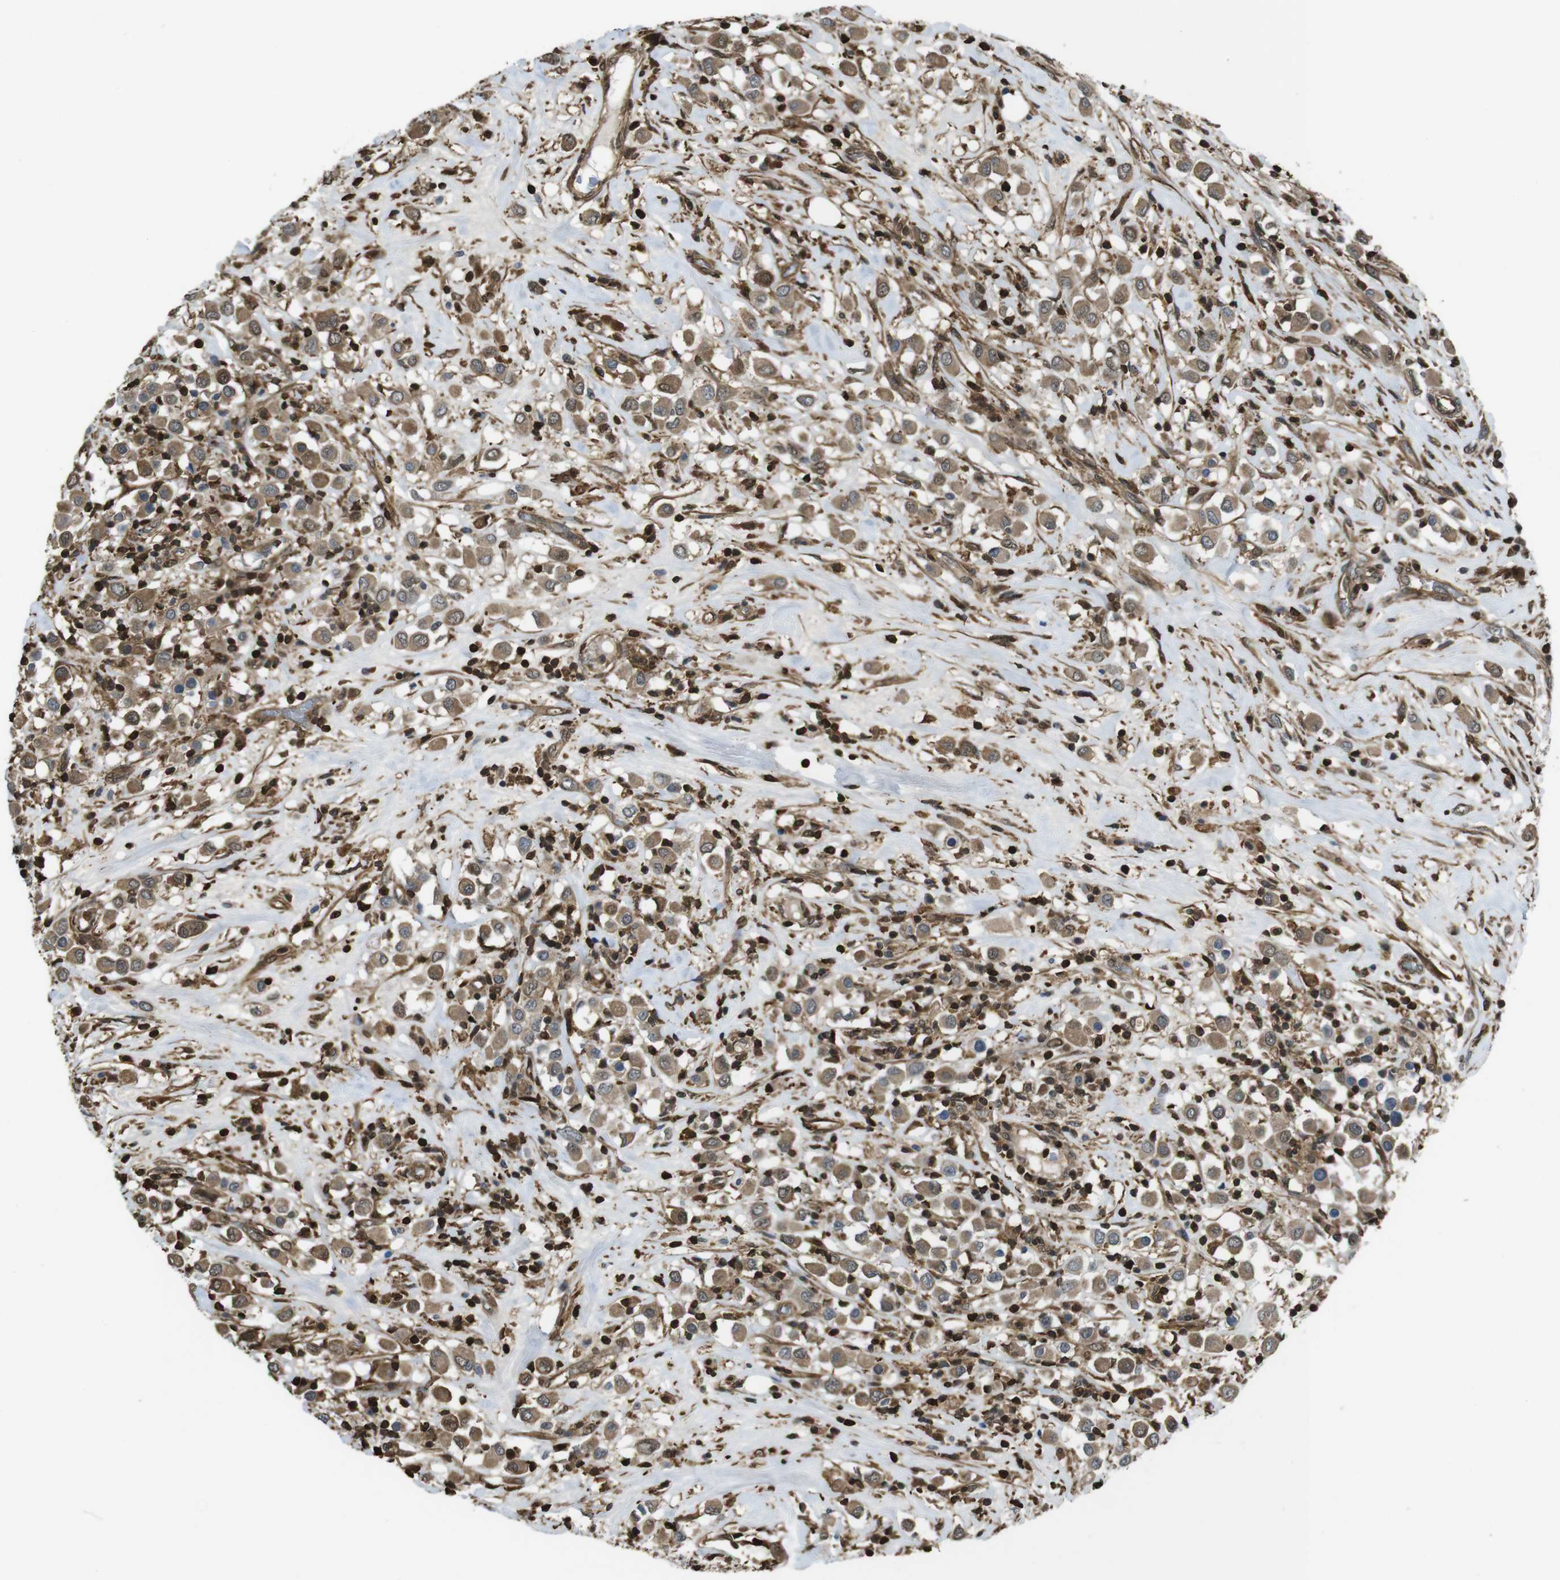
{"staining": {"intensity": "moderate", "quantity": ">75%", "location": "cytoplasmic/membranous"}, "tissue": "breast cancer", "cell_type": "Tumor cells", "image_type": "cancer", "snomed": [{"axis": "morphology", "description": "Duct carcinoma"}, {"axis": "topography", "description": "Breast"}], "caption": "Moderate cytoplasmic/membranous expression is seen in about >75% of tumor cells in breast cancer (infiltrating ductal carcinoma).", "gene": "ARHGDIA", "patient": {"sex": "female", "age": 61}}